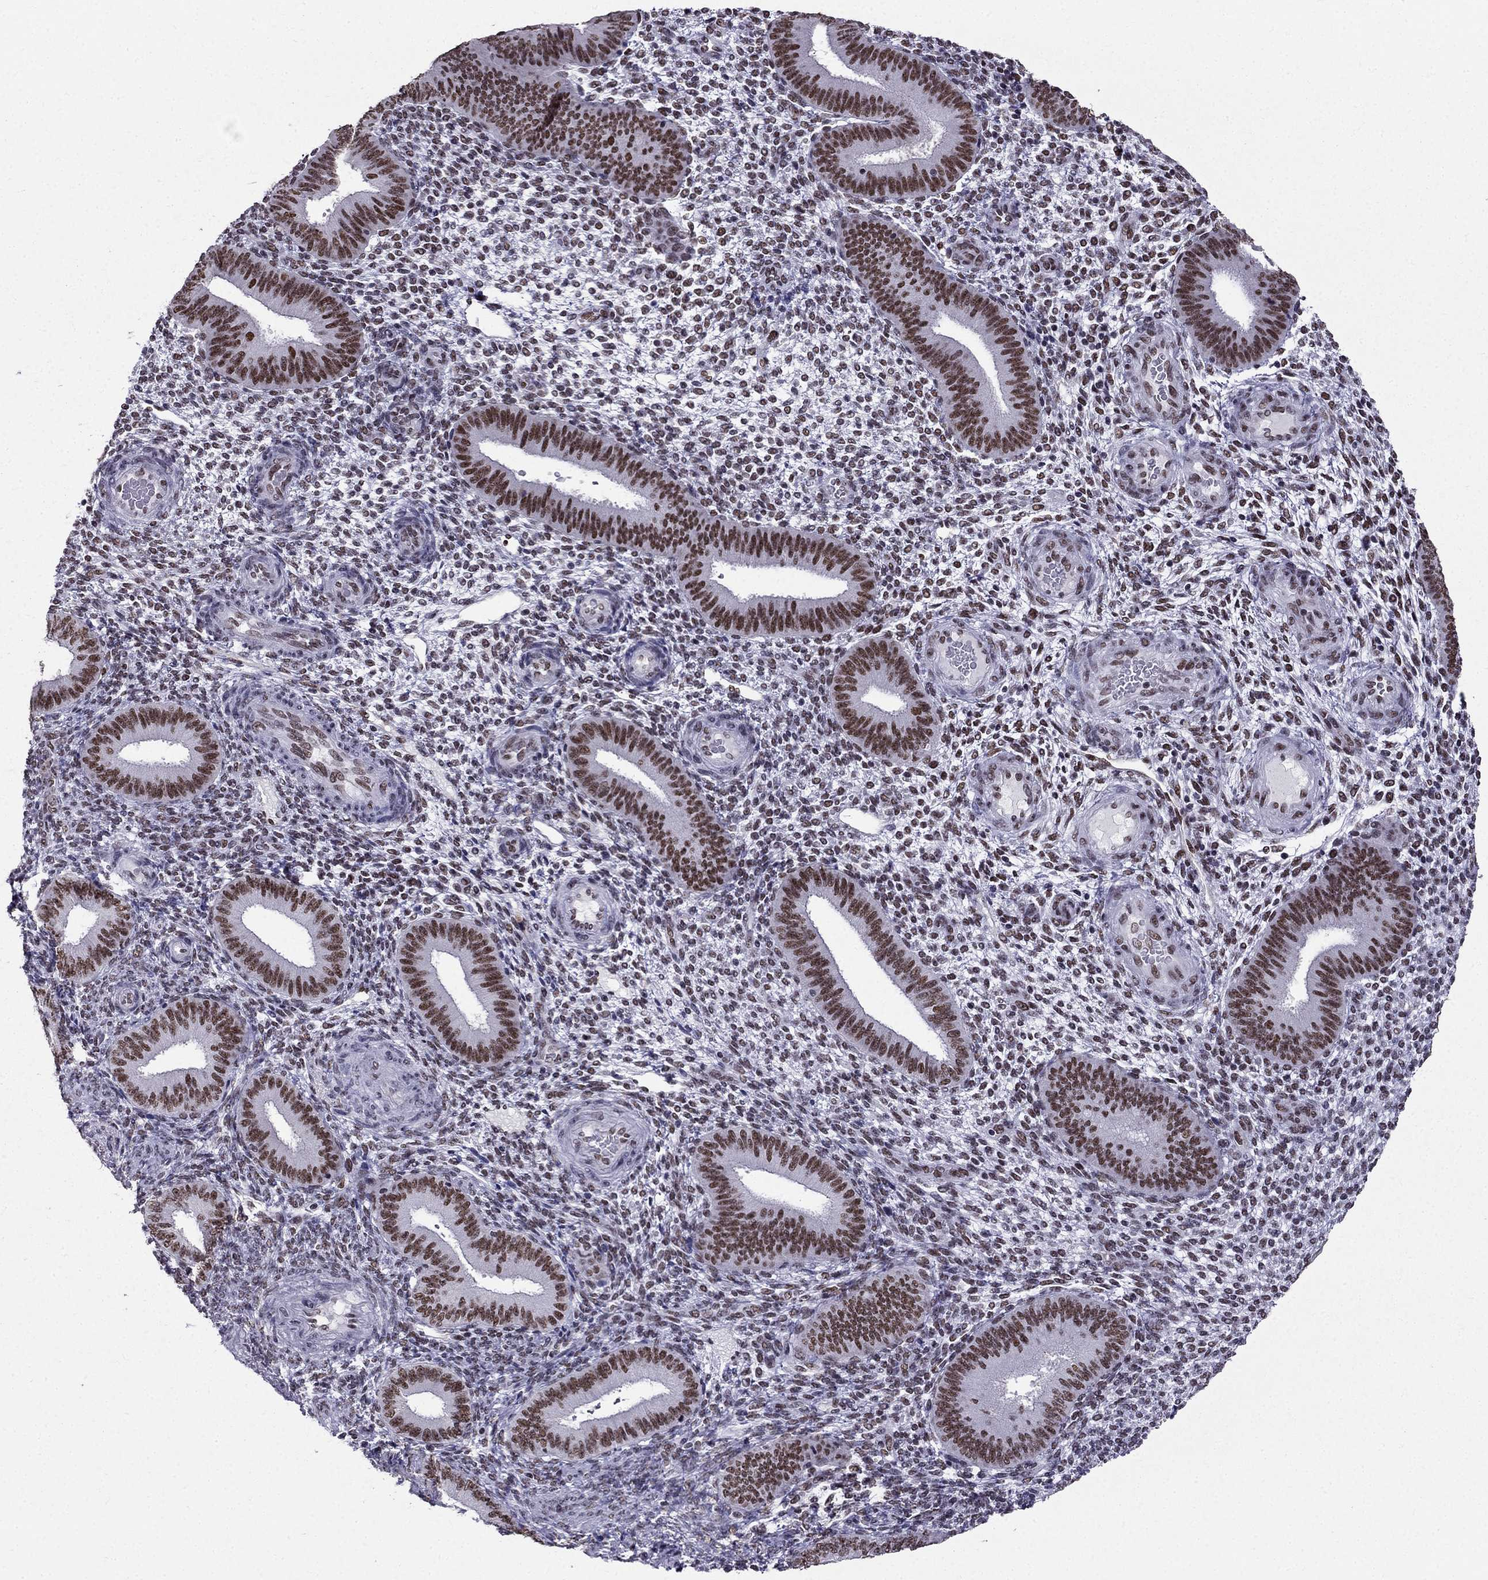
{"staining": {"intensity": "moderate", "quantity": "<25%", "location": "nuclear"}, "tissue": "endometrium", "cell_type": "Cells in endometrial stroma", "image_type": "normal", "snomed": [{"axis": "morphology", "description": "Normal tissue, NOS"}, {"axis": "topography", "description": "Endometrium"}], "caption": "Immunohistochemical staining of benign human endometrium exhibits <25% levels of moderate nuclear protein expression in about <25% of cells in endometrial stroma.", "gene": "ZNF420", "patient": {"sex": "female", "age": 39}}